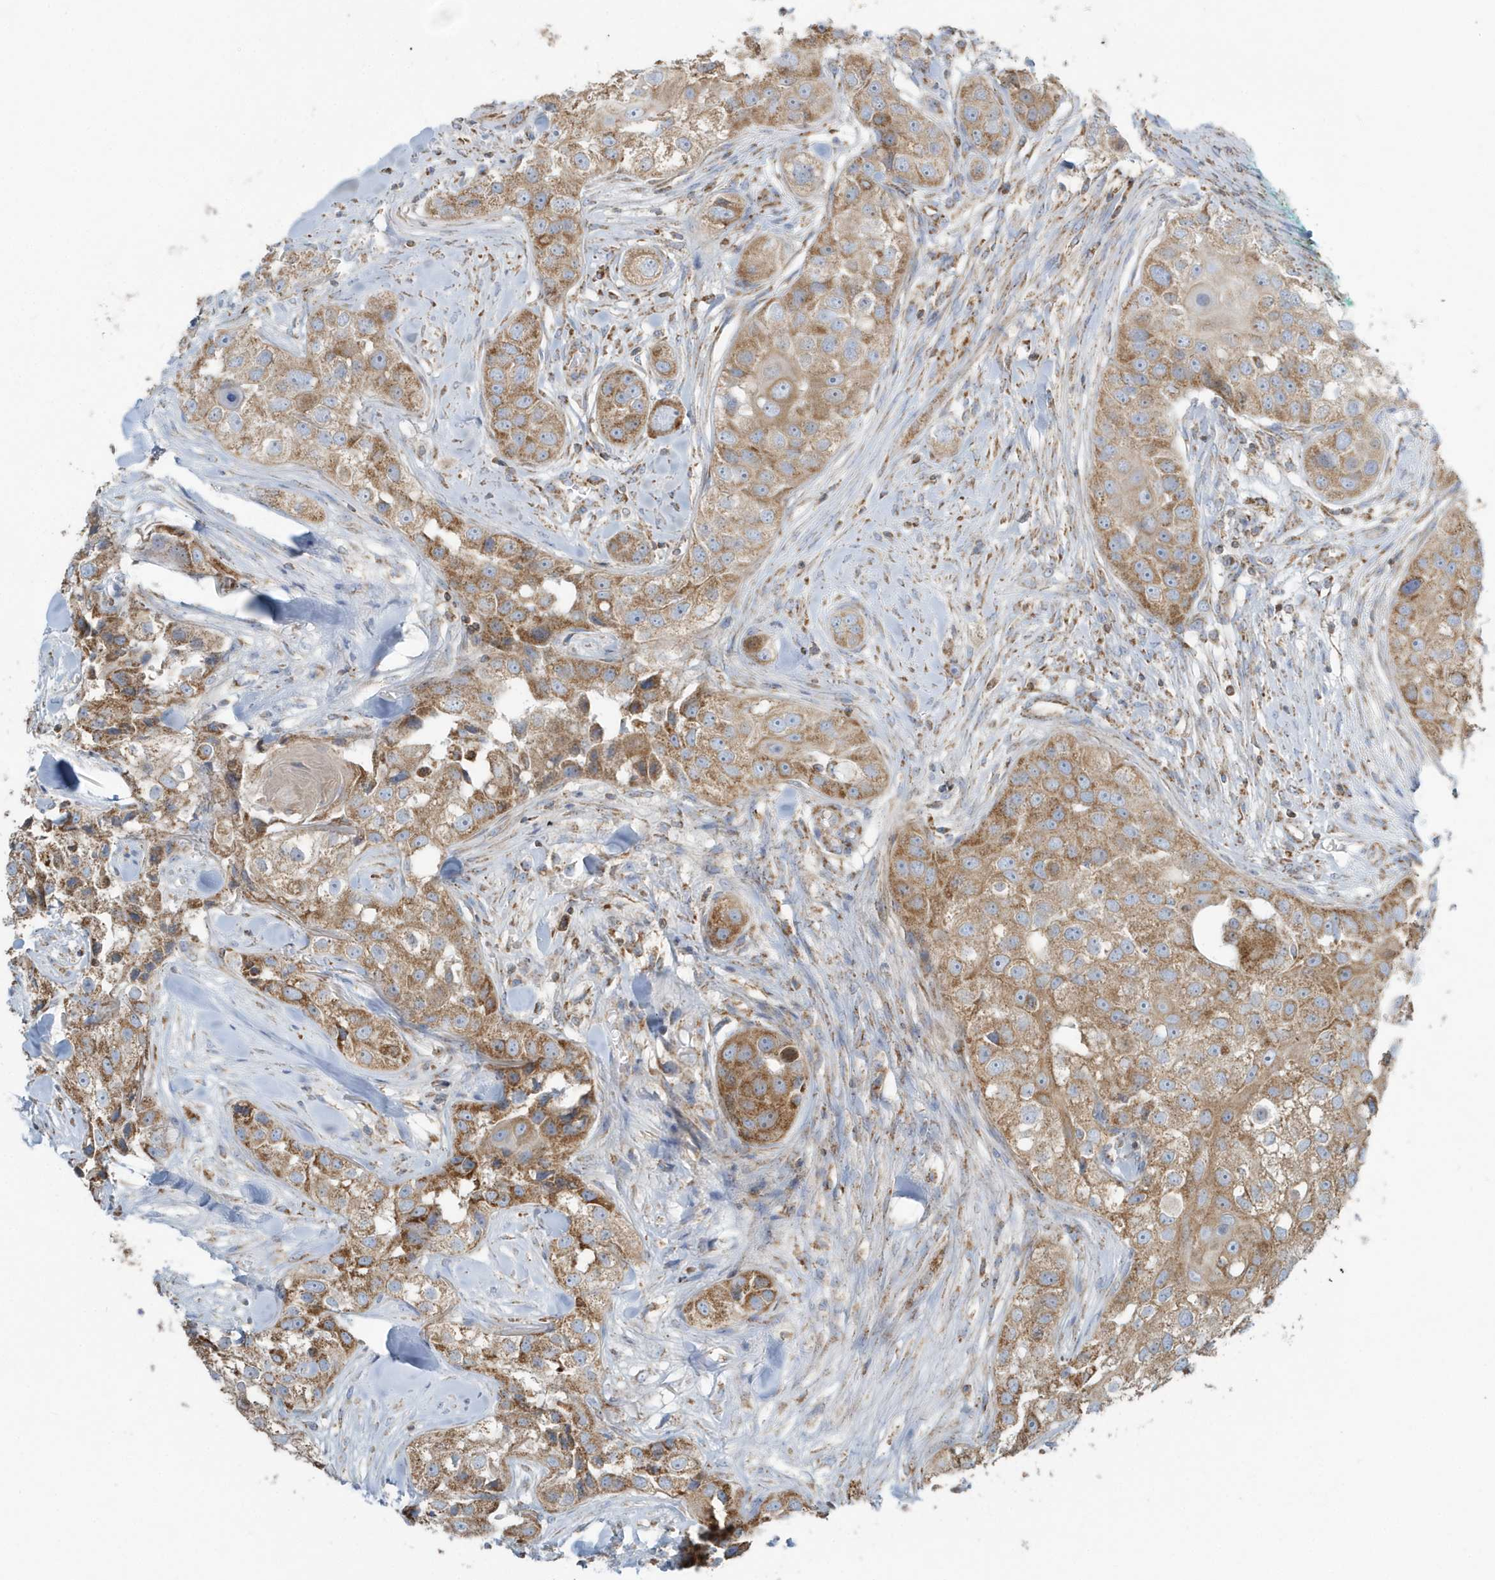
{"staining": {"intensity": "moderate", "quantity": ">75%", "location": "cytoplasmic/membranous"}, "tissue": "head and neck cancer", "cell_type": "Tumor cells", "image_type": "cancer", "snomed": [{"axis": "morphology", "description": "Normal tissue, NOS"}, {"axis": "morphology", "description": "Squamous cell carcinoma, NOS"}, {"axis": "topography", "description": "Skeletal muscle"}, {"axis": "topography", "description": "Head-Neck"}], "caption": "A brown stain shows moderate cytoplasmic/membranous expression of a protein in head and neck cancer tumor cells. Nuclei are stained in blue.", "gene": "RAB11FIP3", "patient": {"sex": "male", "age": 51}}